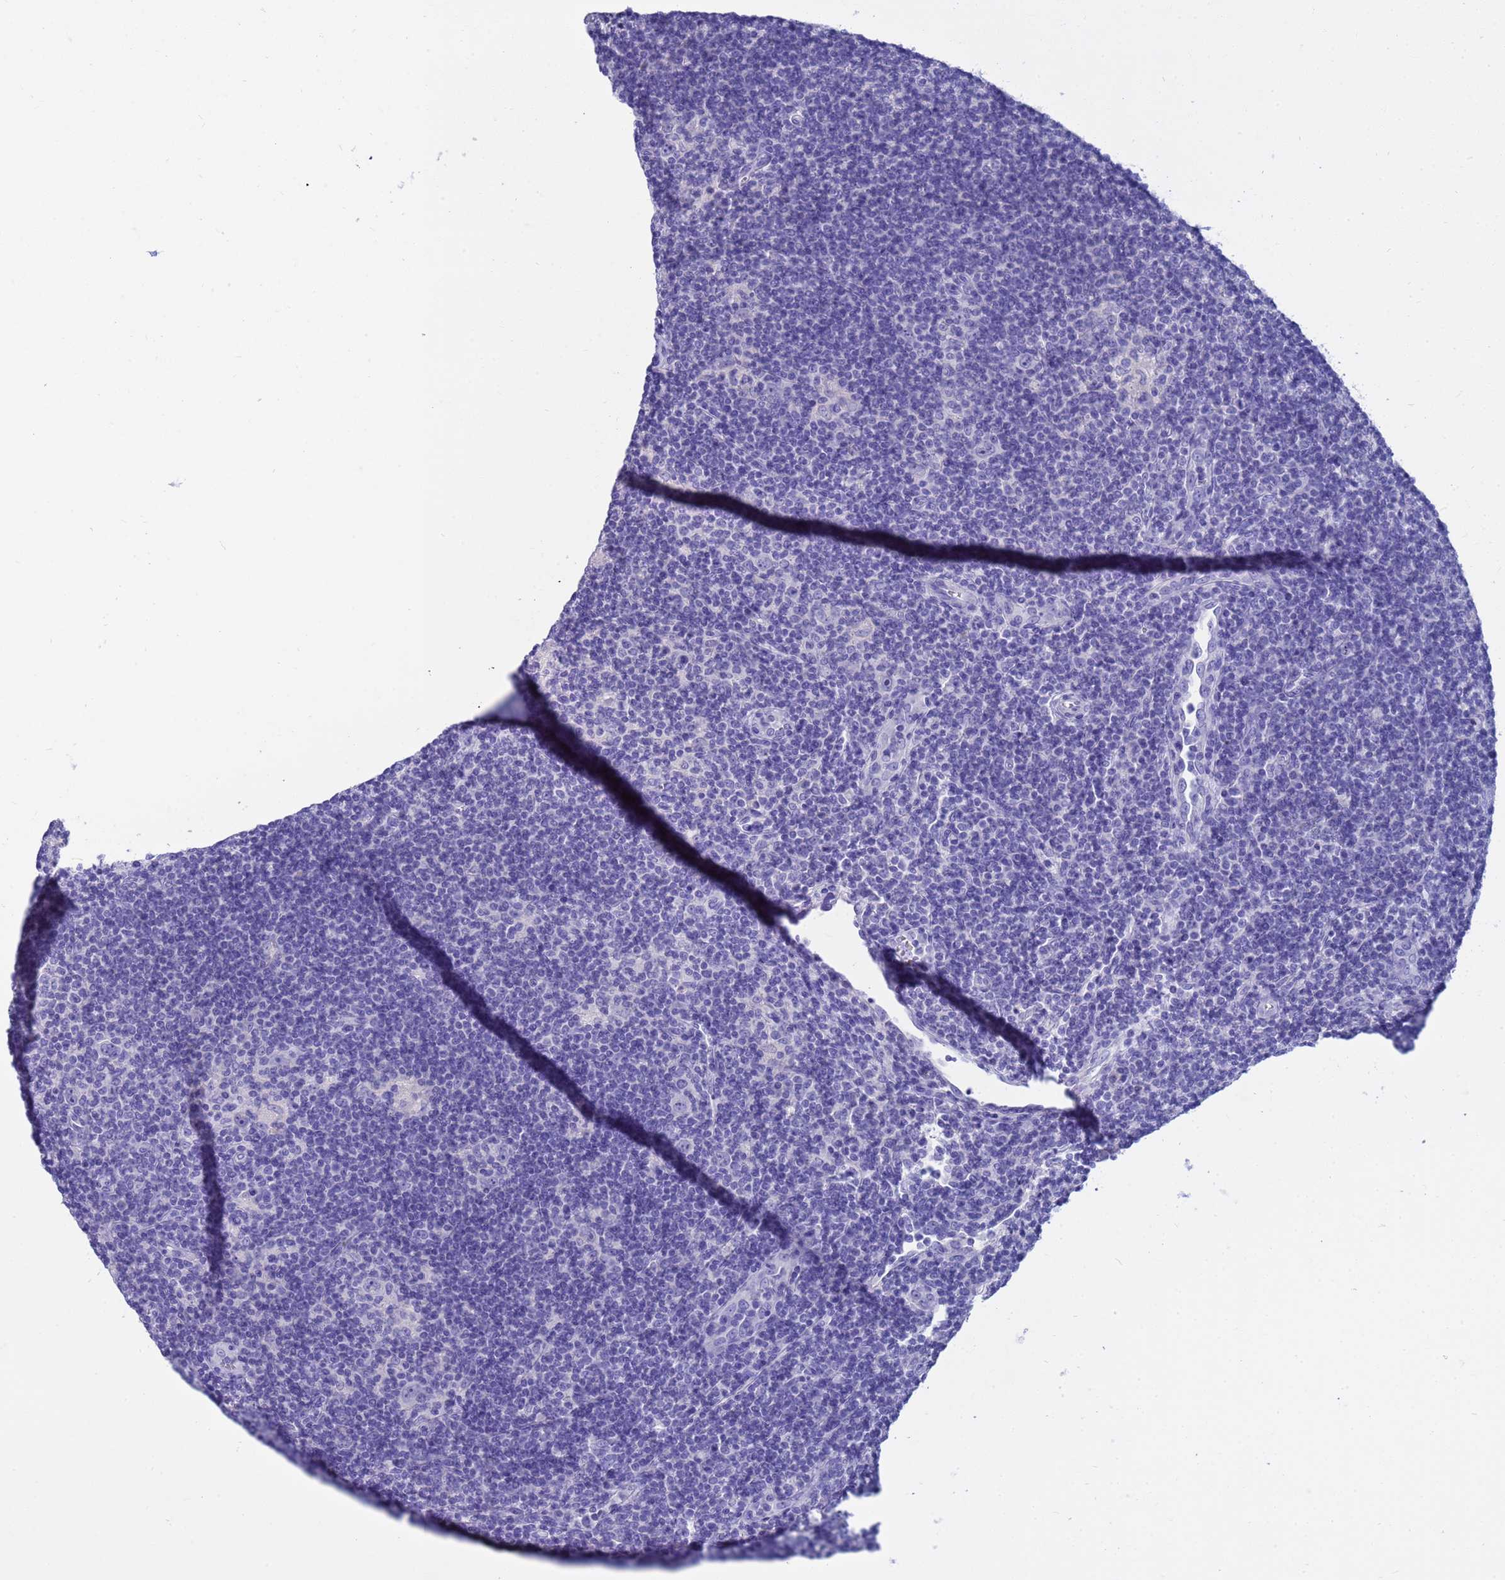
{"staining": {"intensity": "negative", "quantity": "none", "location": "none"}, "tissue": "lymphoma", "cell_type": "Tumor cells", "image_type": "cancer", "snomed": [{"axis": "morphology", "description": "Hodgkin's disease, NOS"}, {"axis": "topography", "description": "Lymph node"}], "caption": "Protein analysis of lymphoma exhibits no significant expression in tumor cells.", "gene": "SYCN", "patient": {"sex": "female", "age": 57}}